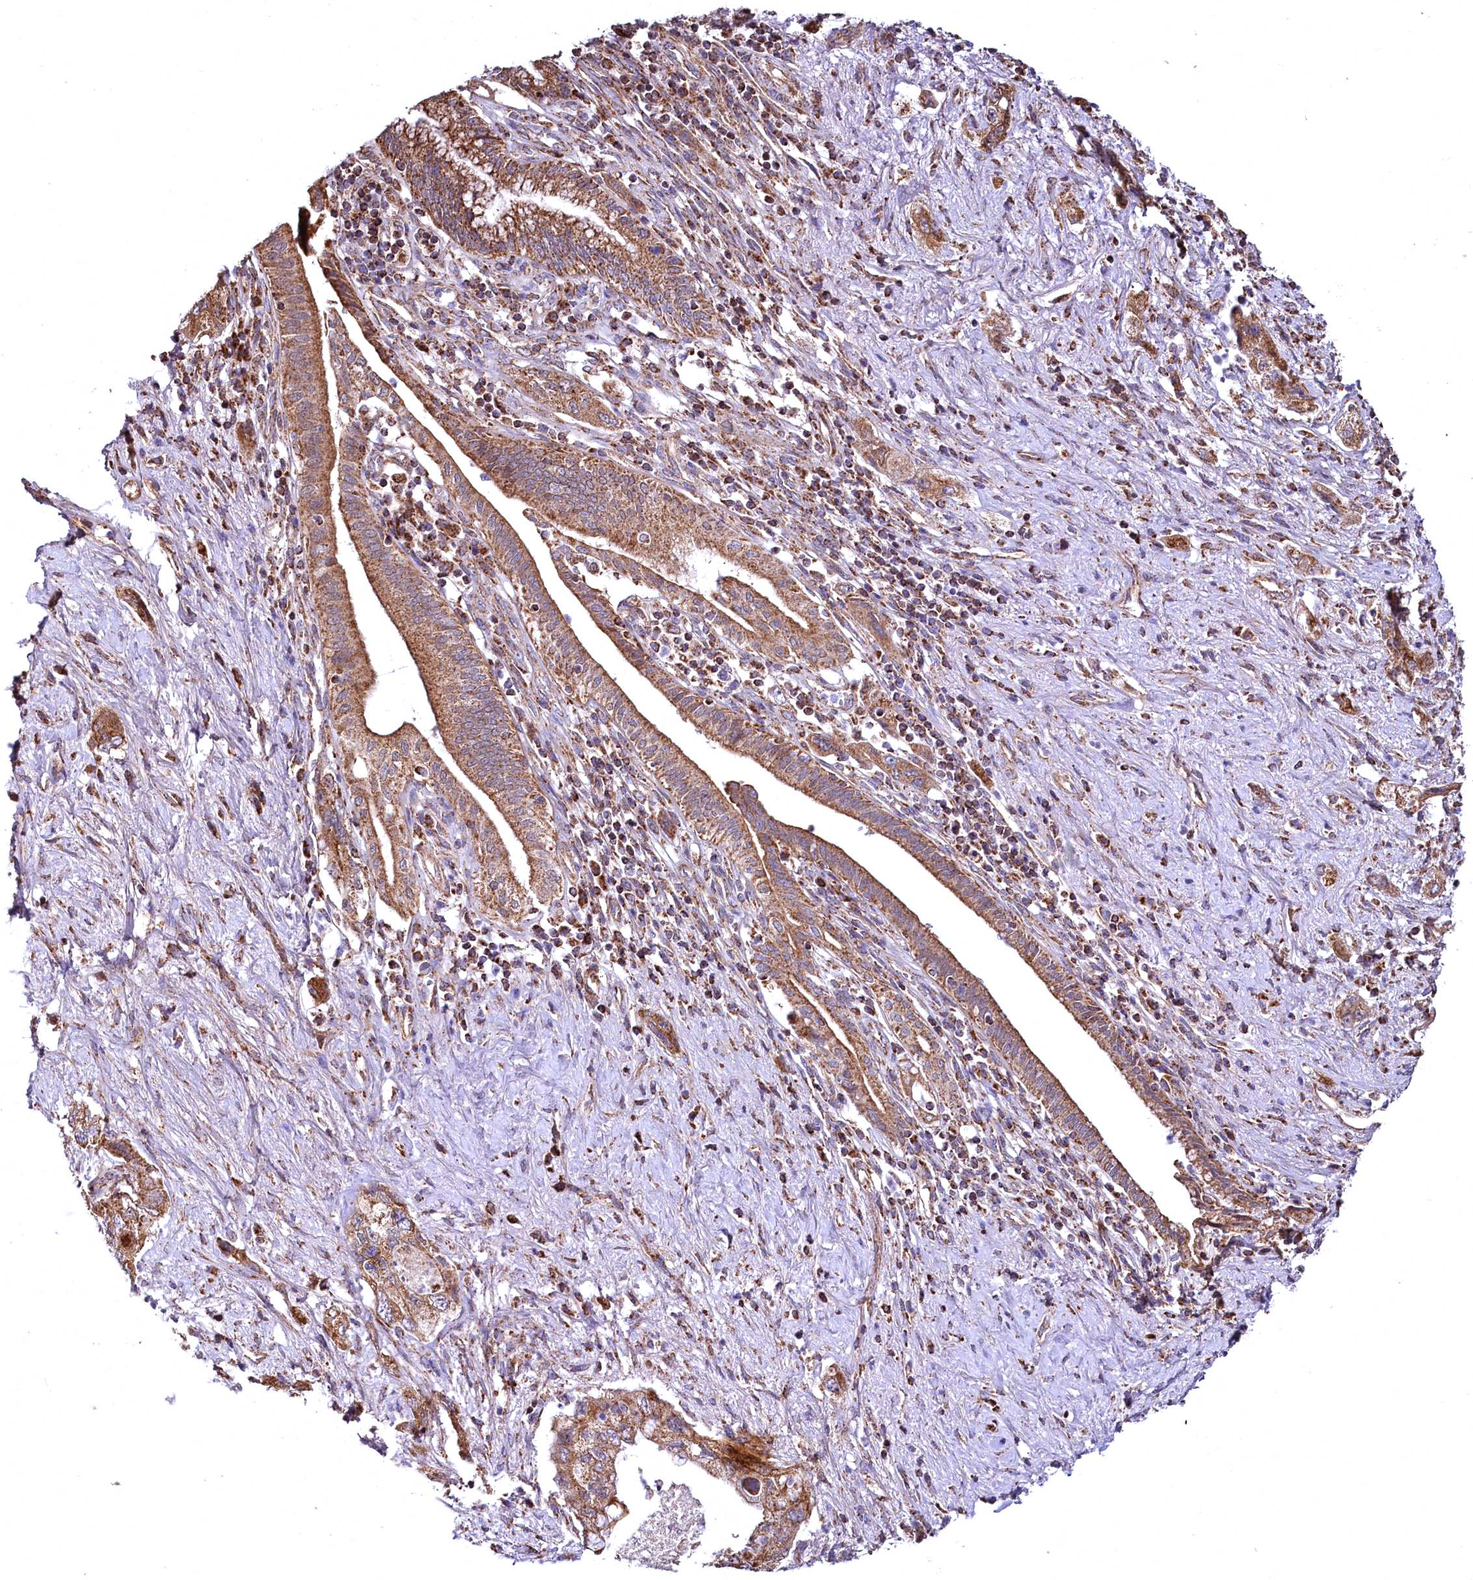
{"staining": {"intensity": "moderate", "quantity": ">75%", "location": "cytoplasmic/membranous"}, "tissue": "pancreatic cancer", "cell_type": "Tumor cells", "image_type": "cancer", "snomed": [{"axis": "morphology", "description": "Adenocarcinoma, NOS"}, {"axis": "topography", "description": "Pancreas"}], "caption": "Protein staining by immunohistochemistry displays moderate cytoplasmic/membranous positivity in approximately >75% of tumor cells in adenocarcinoma (pancreatic).", "gene": "NUDT15", "patient": {"sex": "female", "age": 73}}